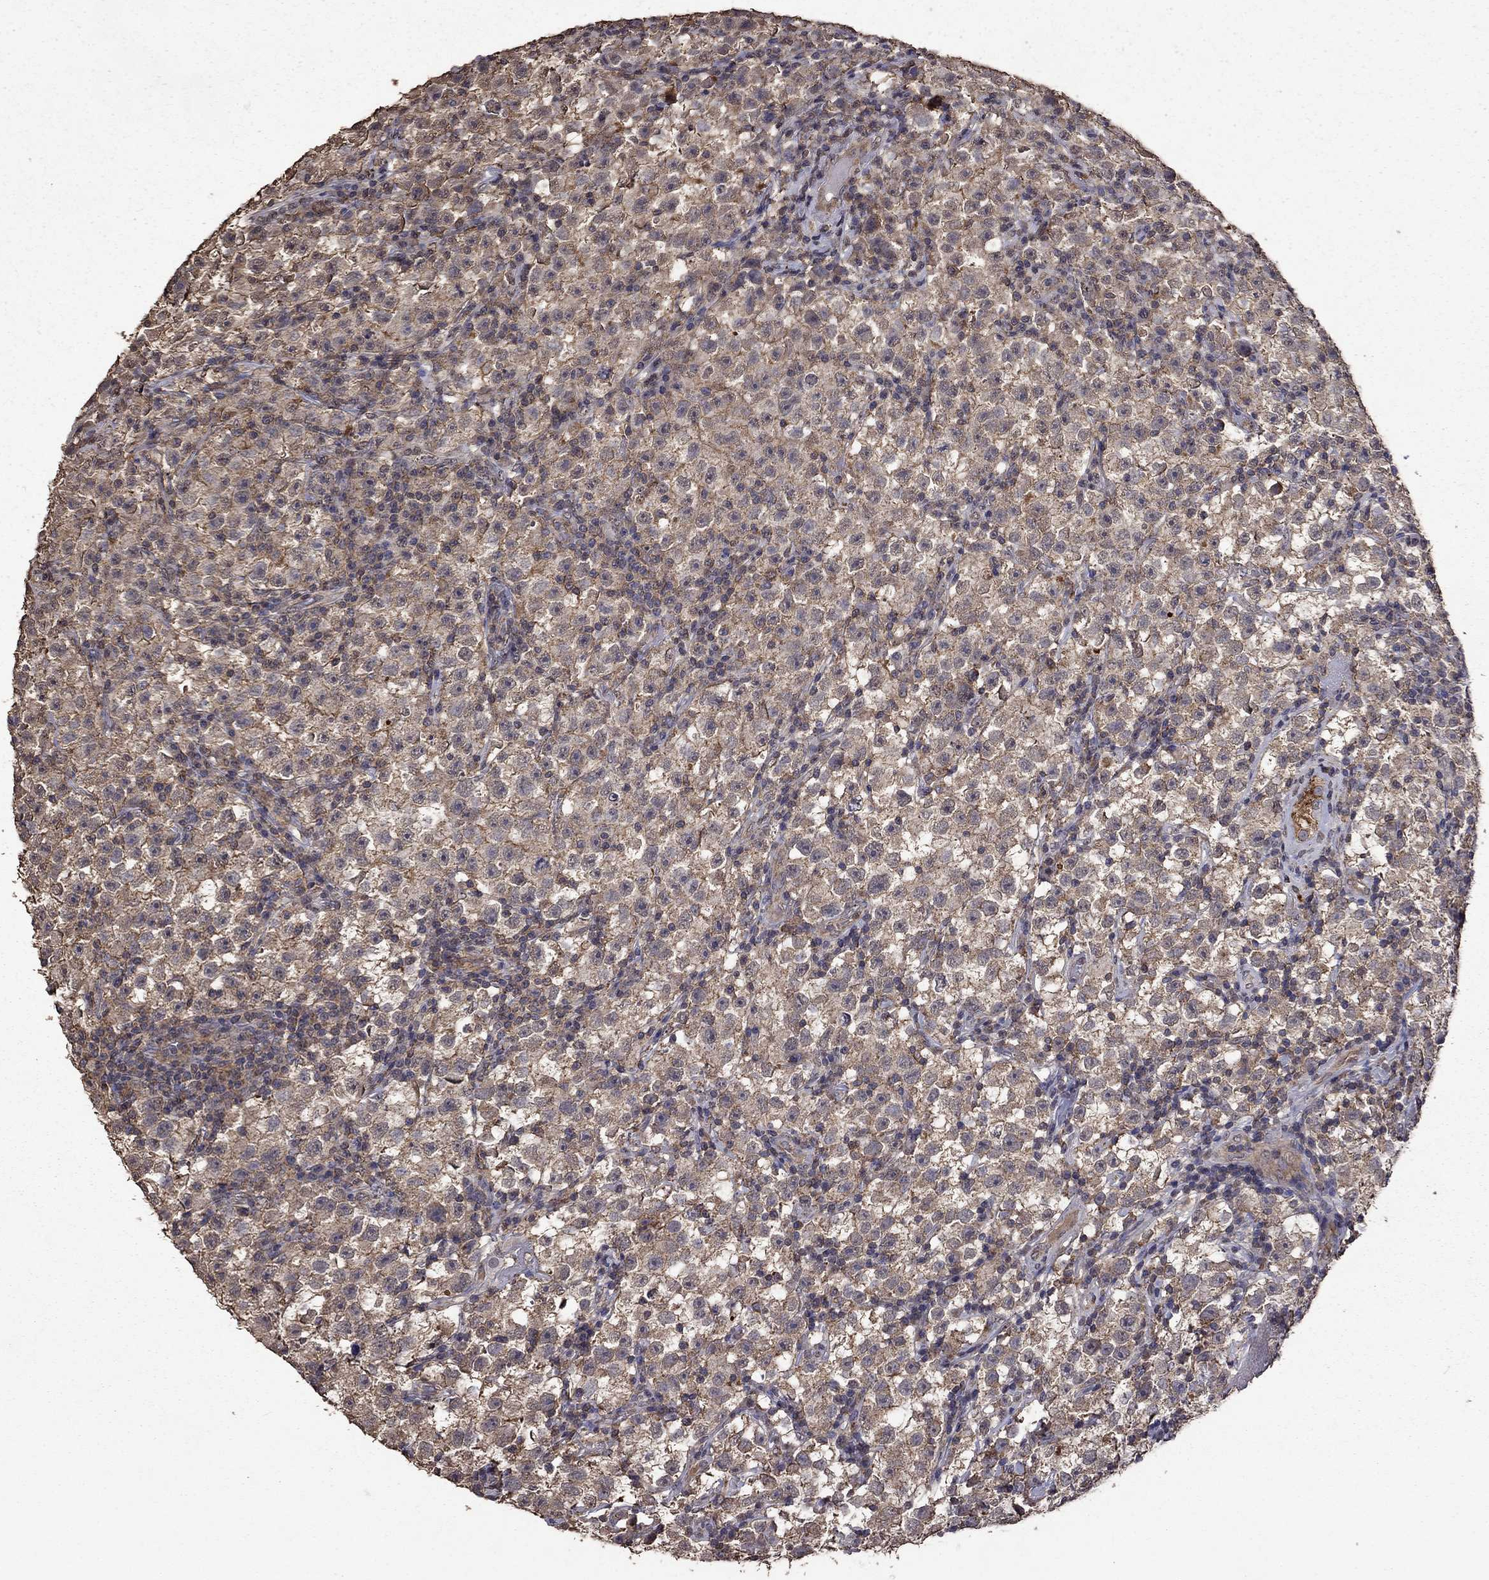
{"staining": {"intensity": "weak", "quantity": "25%-75%", "location": "cytoplasmic/membranous"}, "tissue": "testis cancer", "cell_type": "Tumor cells", "image_type": "cancer", "snomed": [{"axis": "morphology", "description": "Seminoma, NOS"}, {"axis": "topography", "description": "Testis"}], "caption": "Testis seminoma stained with a brown dye displays weak cytoplasmic/membranous positive staining in approximately 25%-75% of tumor cells.", "gene": "SERPINA5", "patient": {"sex": "male", "age": 22}}